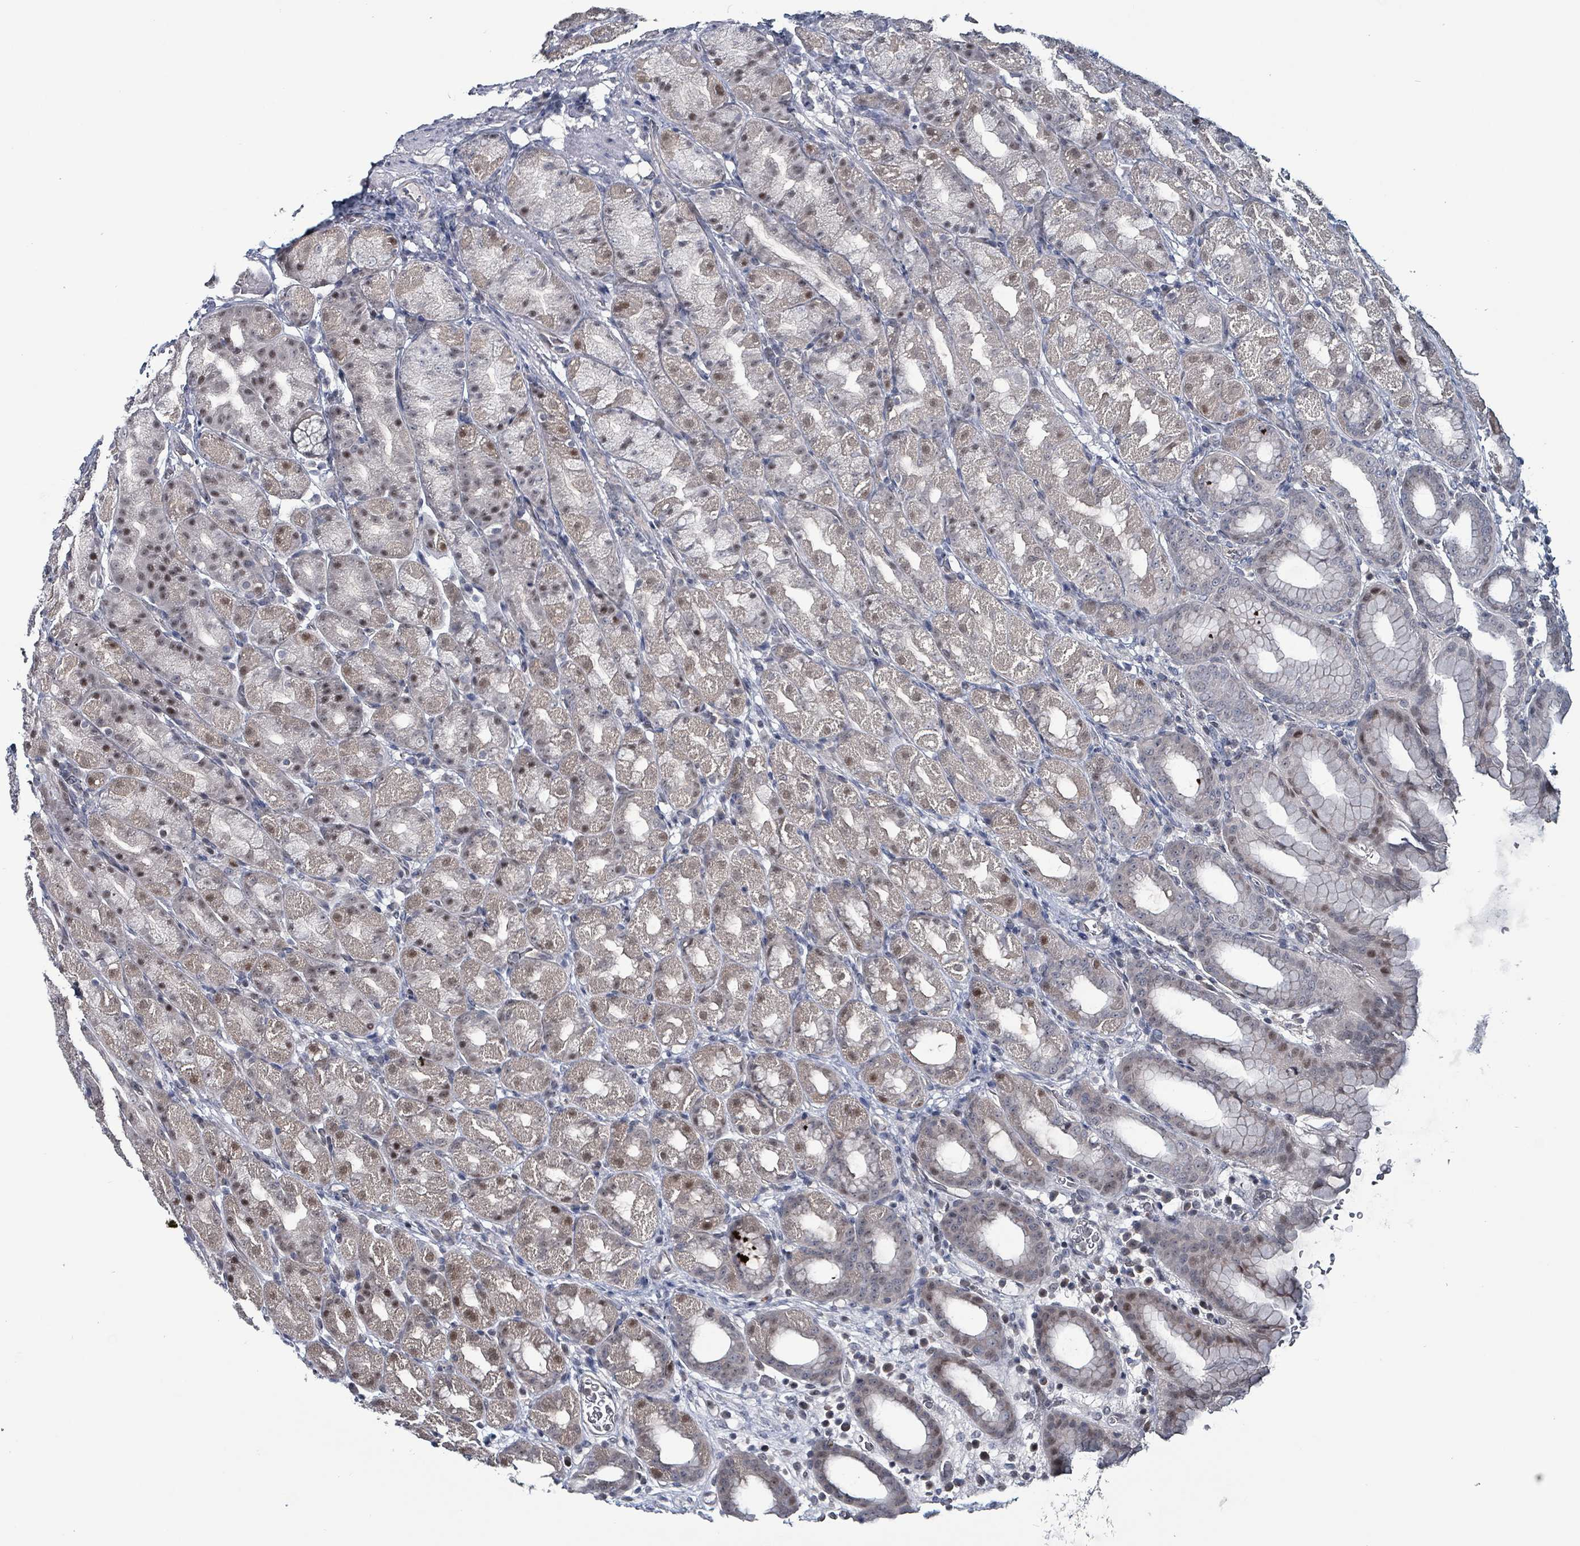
{"staining": {"intensity": "moderate", "quantity": "<25%", "location": "nuclear"}, "tissue": "stomach", "cell_type": "Glandular cells", "image_type": "normal", "snomed": [{"axis": "morphology", "description": "Normal tissue, NOS"}, {"axis": "topography", "description": "Stomach, upper"}, {"axis": "topography", "description": "Stomach"}], "caption": "Protein staining of unremarkable stomach shows moderate nuclear expression in approximately <25% of glandular cells. The staining was performed using DAB, with brown indicating positive protein expression. Nuclei are stained blue with hematoxylin.", "gene": "BIVM", "patient": {"sex": "male", "age": 68}}